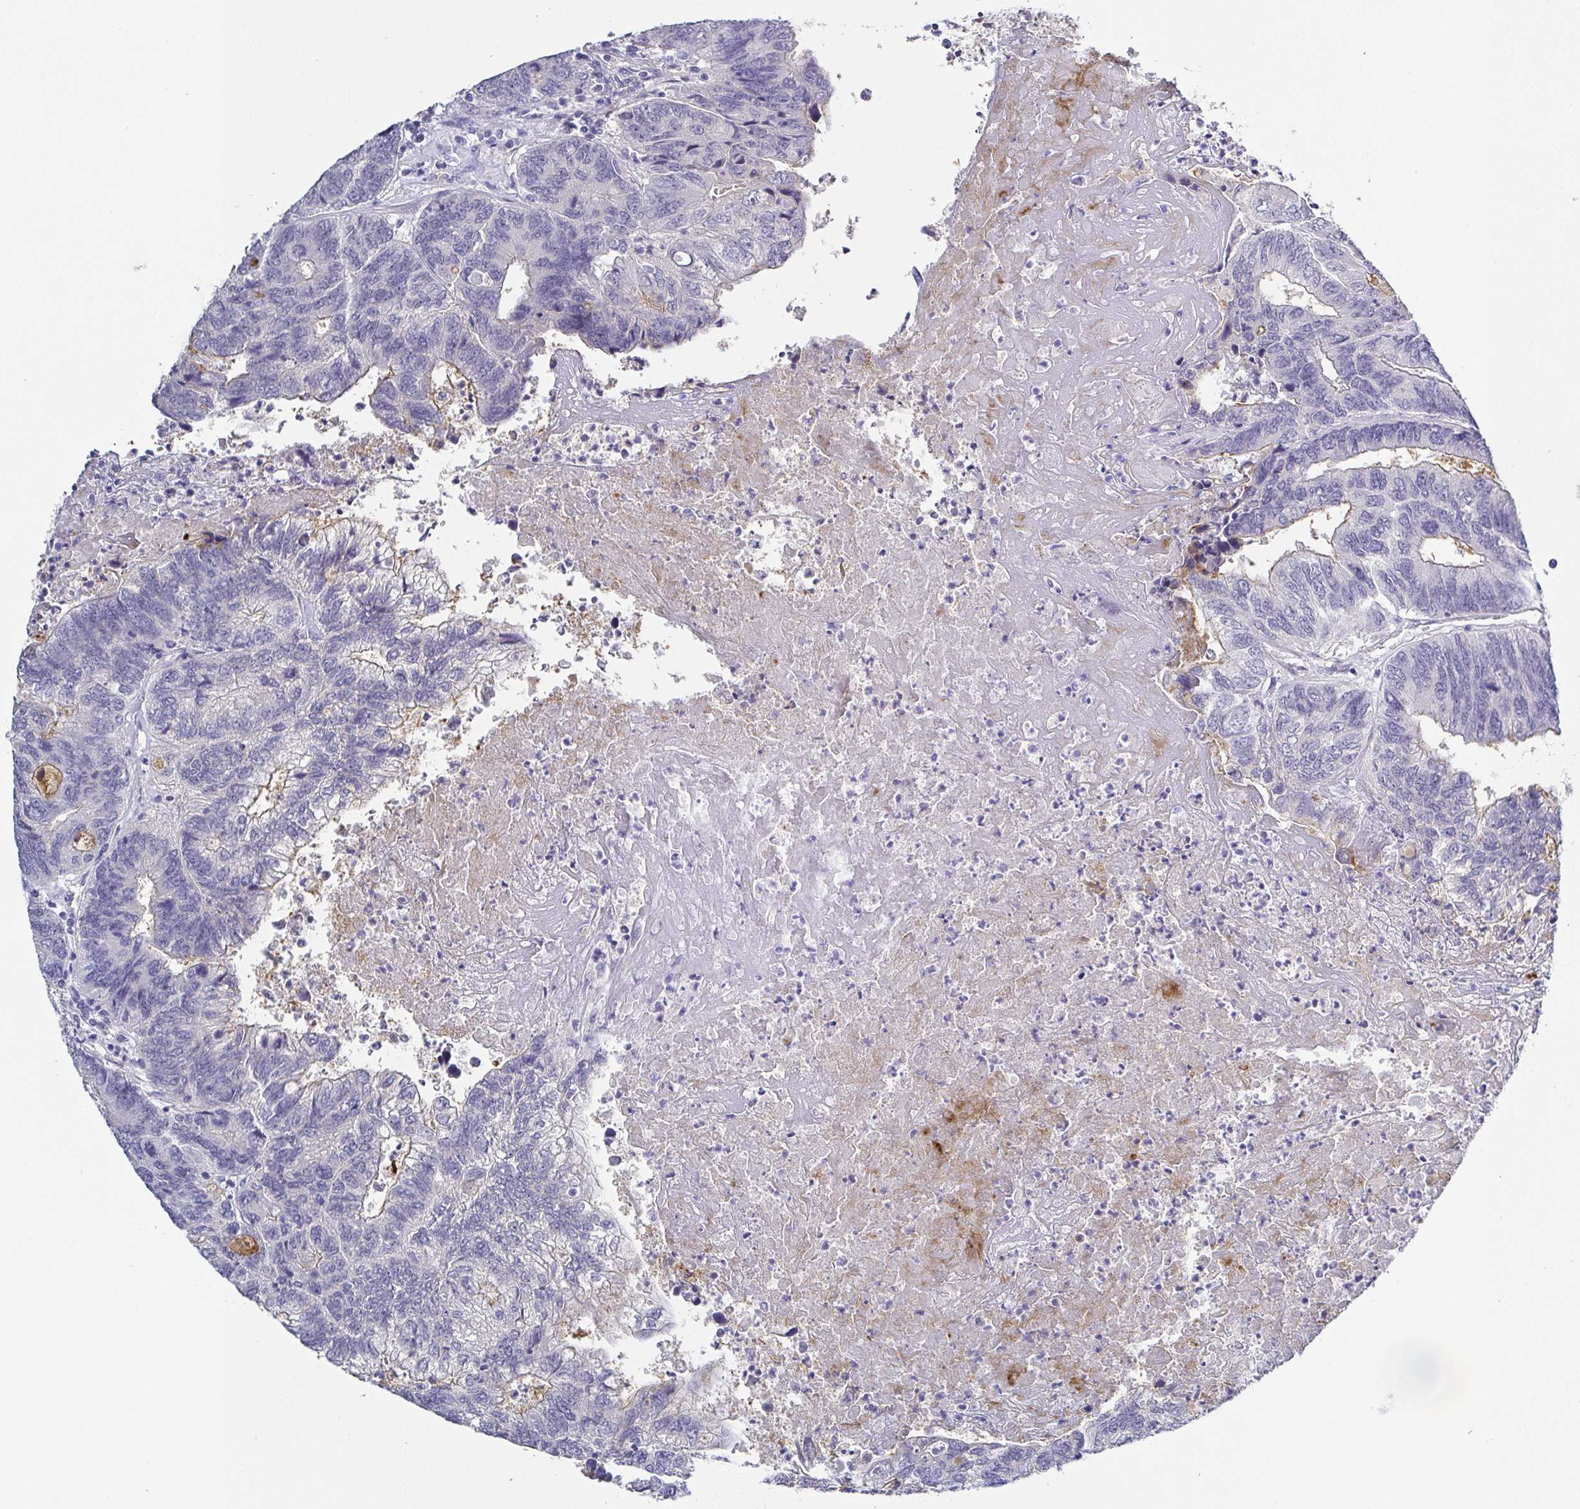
{"staining": {"intensity": "negative", "quantity": "none", "location": "none"}, "tissue": "colorectal cancer", "cell_type": "Tumor cells", "image_type": "cancer", "snomed": [{"axis": "morphology", "description": "Adenocarcinoma, NOS"}, {"axis": "topography", "description": "Colon"}], "caption": "IHC of human colorectal adenocarcinoma shows no expression in tumor cells.", "gene": "RNASE7", "patient": {"sex": "female", "age": 67}}